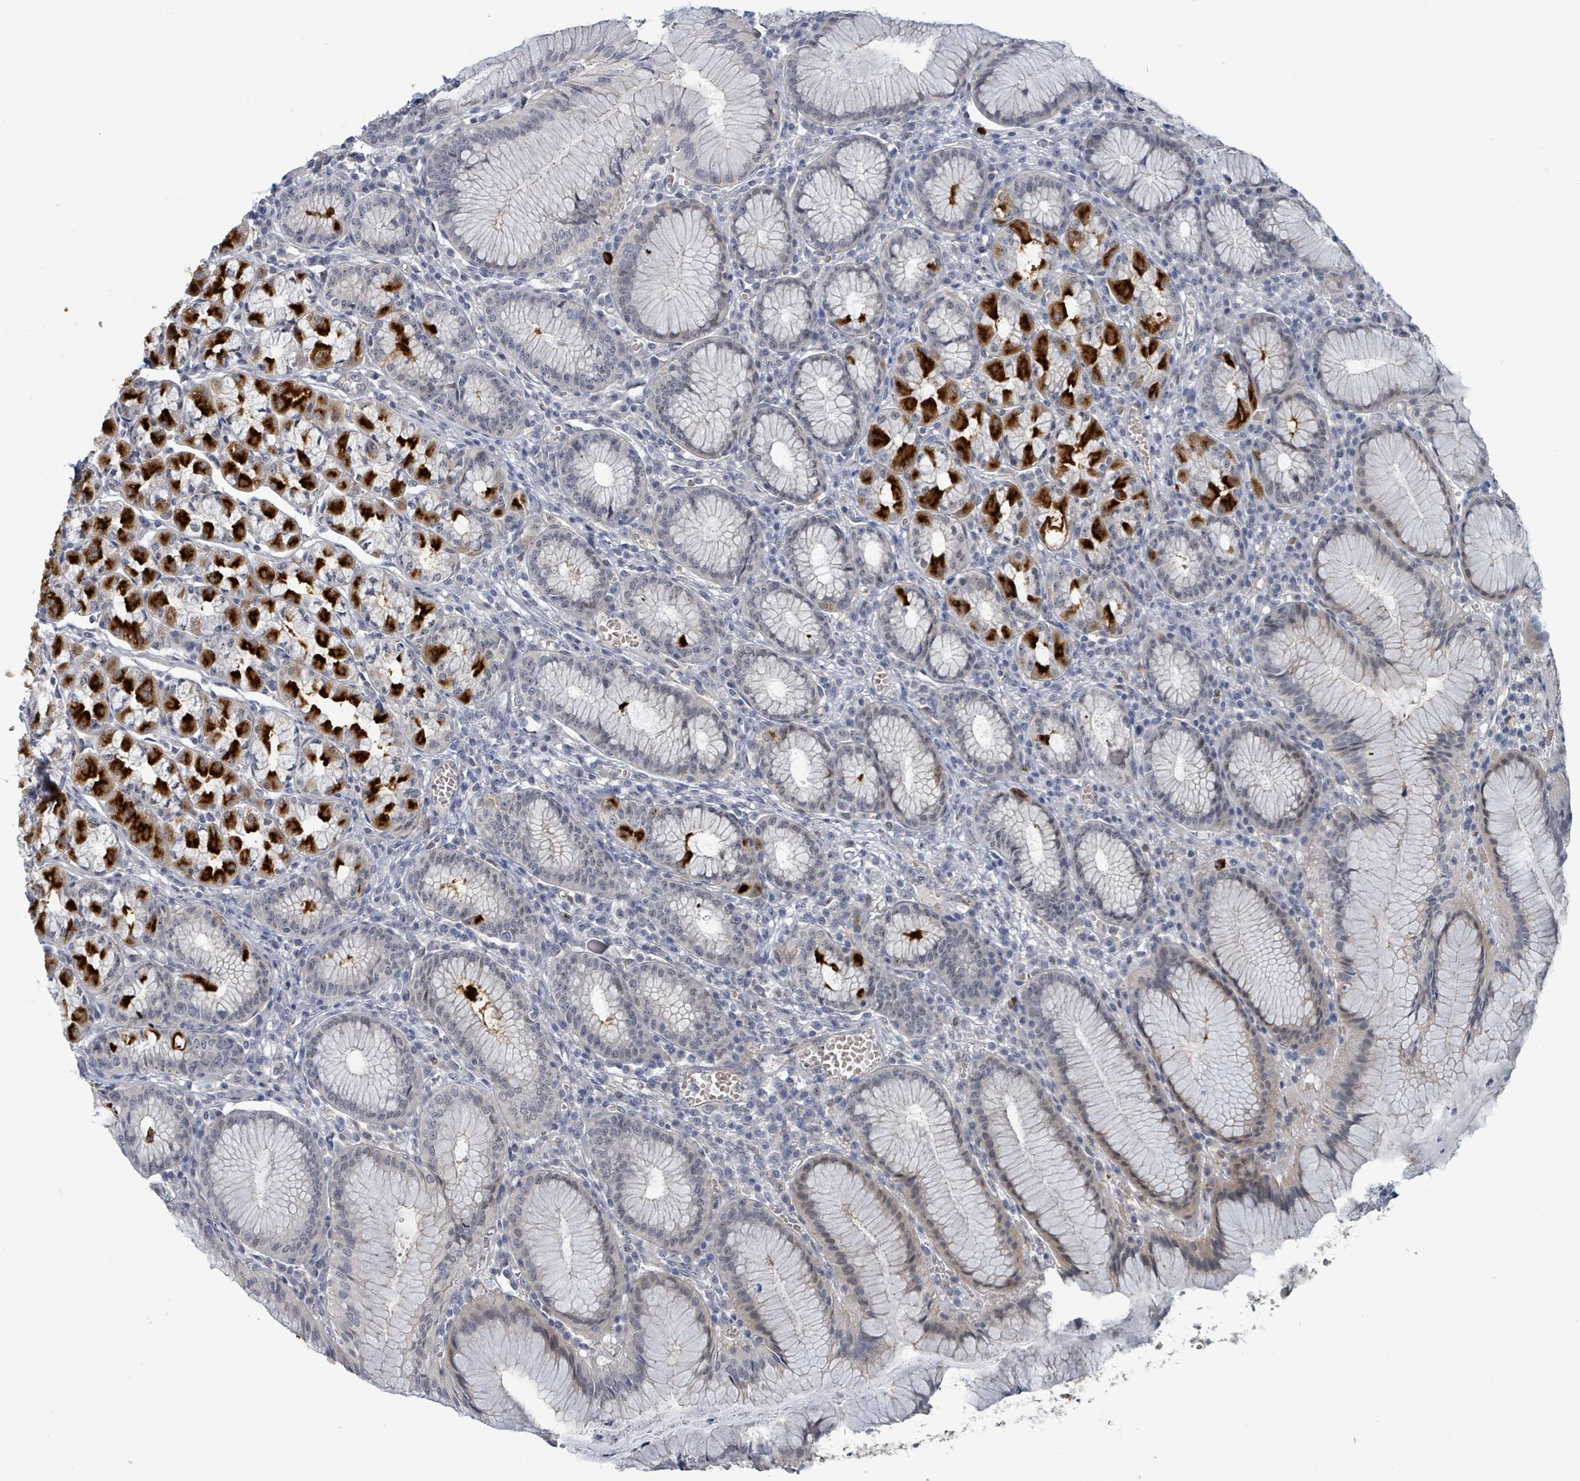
{"staining": {"intensity": "strong", "quantity": "25%-75%", "location": "cytoplasmic/membranous,nuclear"}, "tissue": "stomach", "cell_type": "Glandular cells", "image_type": "normal", "snomed": [{"axis": "morphology", "description": "Normal tissue, NOS"}, {"axis": "topography", "description": "Stomach"}], "caption": "This is an image of immunohistochemistry (IHC) staining of benign stomach, which shows strong expression in the cytoplasmic/membranous,nuclear of glandular cells.", "gene": "TRDMT1", "patient": {"sex": "male", "age": 55}}